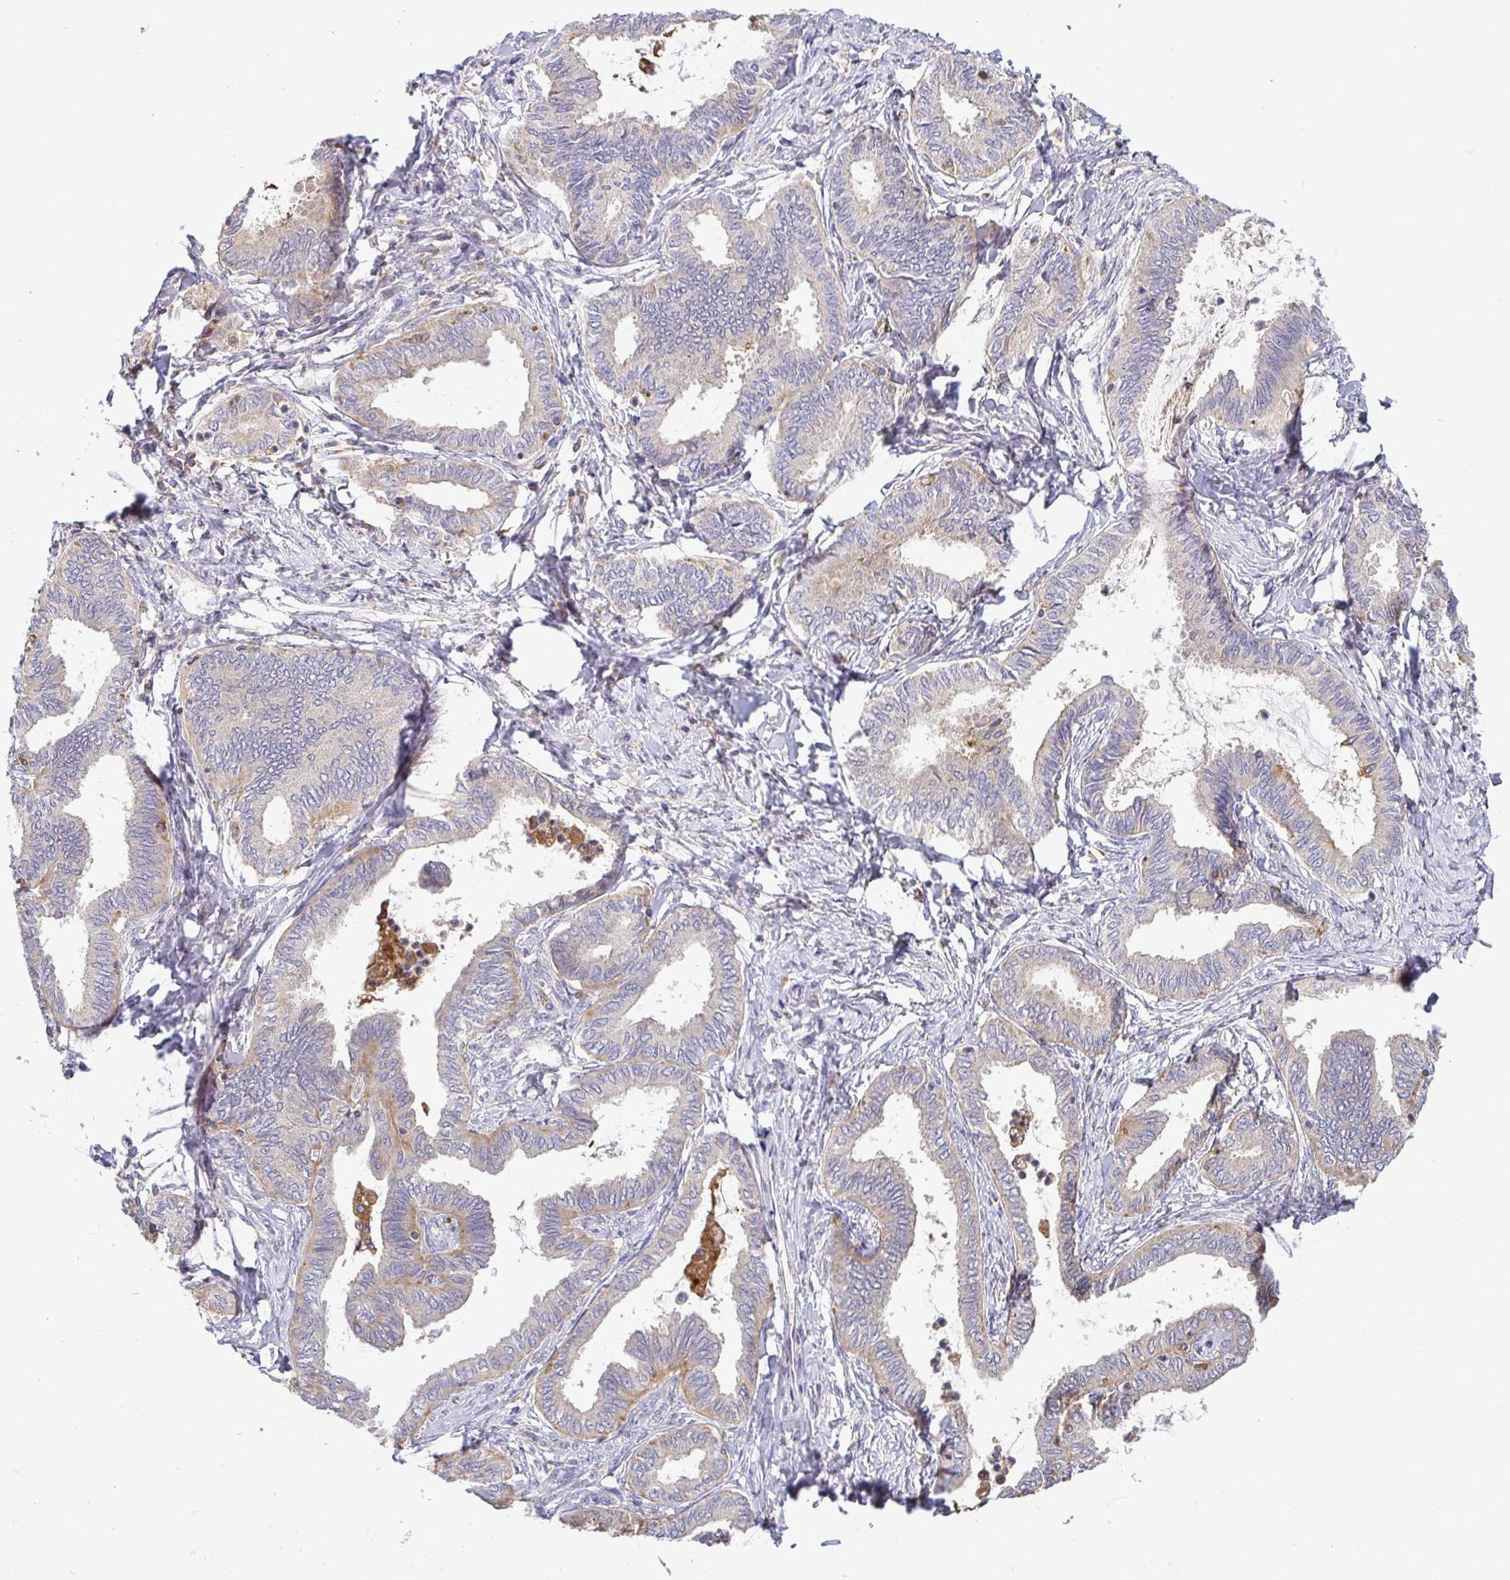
{"staining": {"intensity": "negative", "quantity": "none", "location": "none"}, "tissue": "ovarian cancer", "cell_type": "Tumor cells", "image_type": "cancer", "snomed": [{"axis": "morphology", "description": "Carcinoma, endometroid"}, {"axis": "topography", "description": "Ovary"}], "caption": "Immunohistochemical staining of ovarian cancer demonstrates no significant staining in tumor cells.", "gene": "ATP6V1F", "patient": {"sex": "female", "age": 70}}